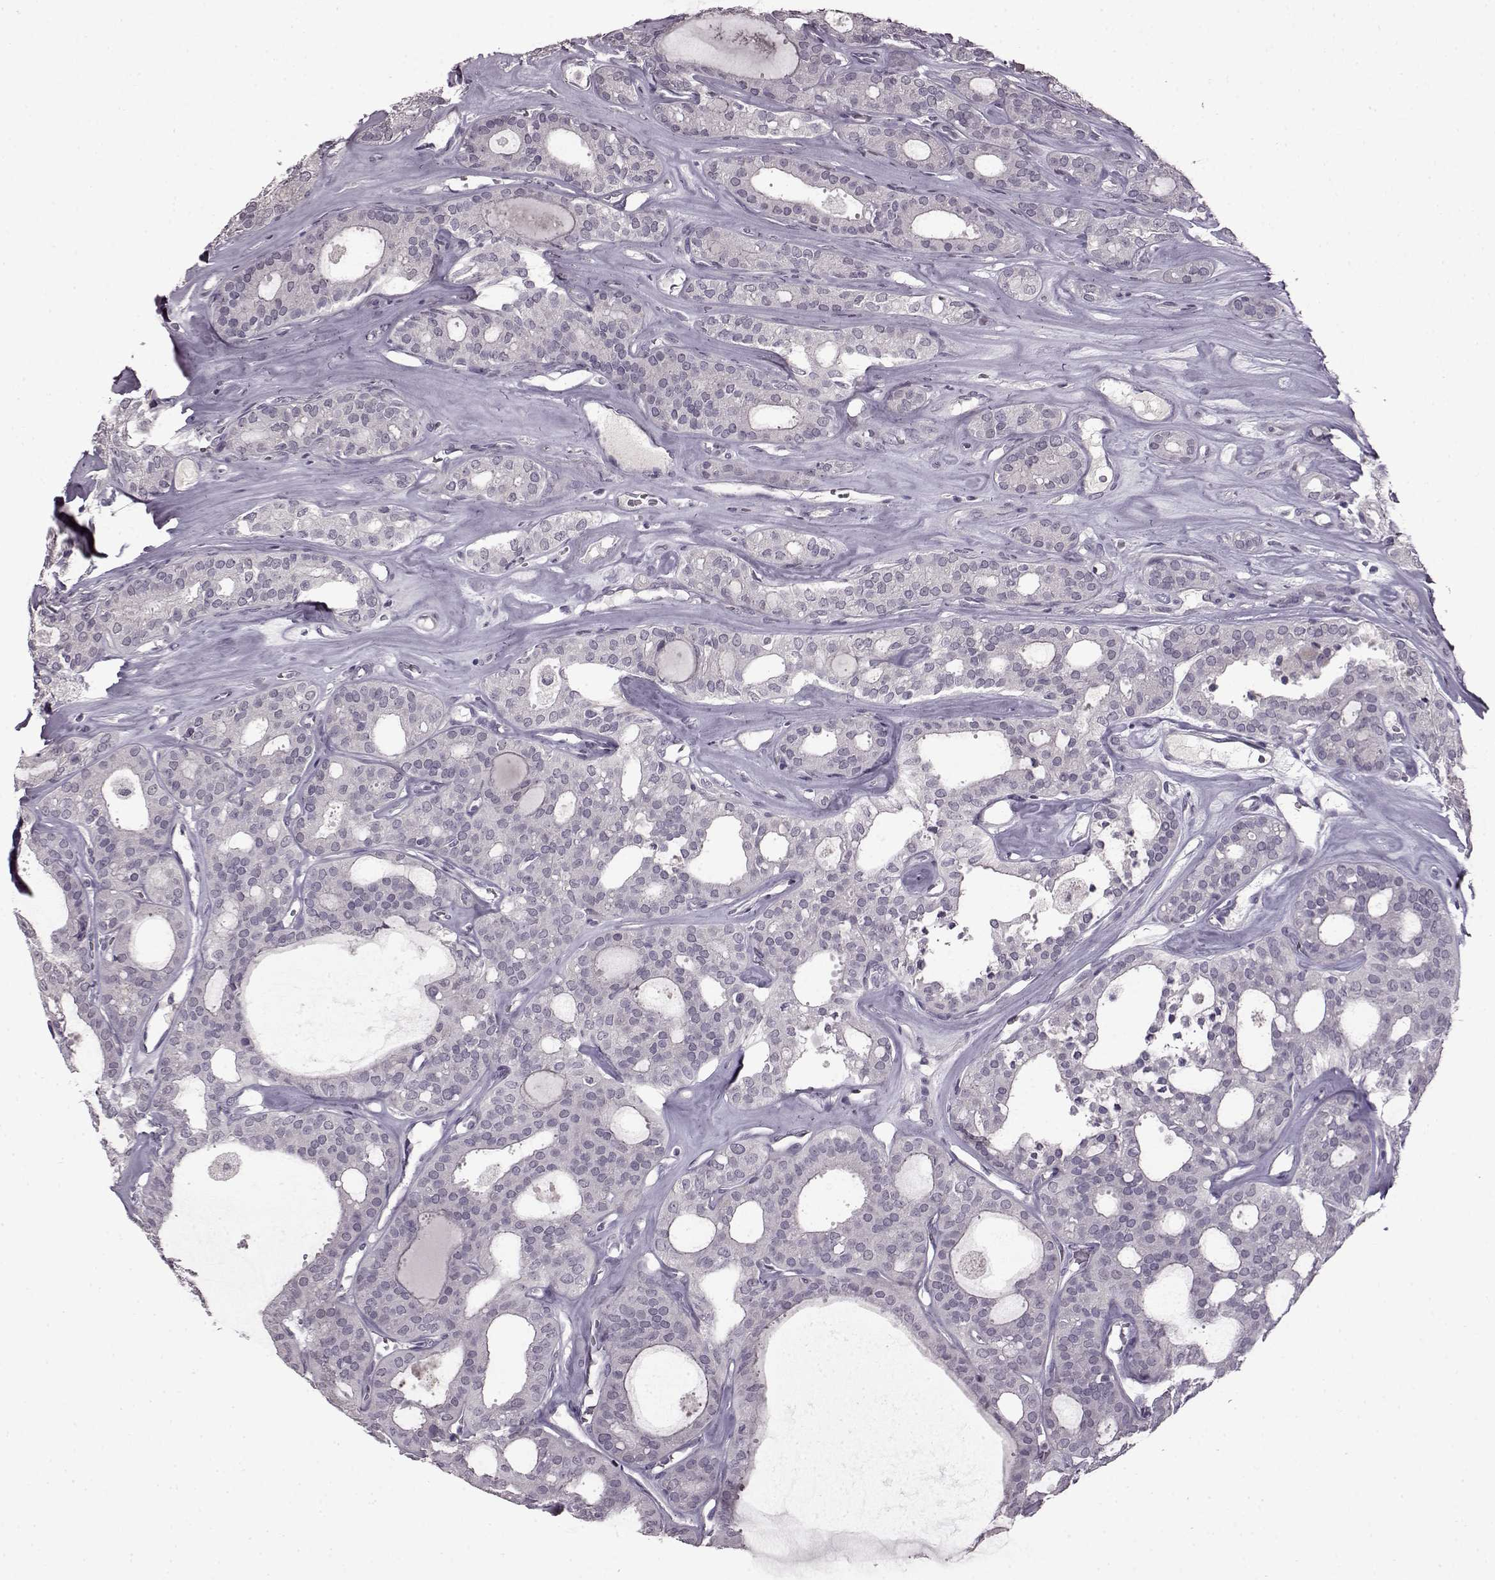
{"staining": {"intensity": "negative", "quantity": "none", "location": "none"}, "tissue": "thyroid cancer", "cell_type": "Tumor cells", "image_type": "cancer", "snomed": [{"axis": "morphology", "description": "Follicular adenoma carcinoma, NOS"}, {"axis": "topography", "description": "Thyroid gland"}], "caption": "Tumor cells are negative for brown protein staining in thyroid cancer.", "gene": "LHB", "patient": {"sex": "male", "age": 75}}